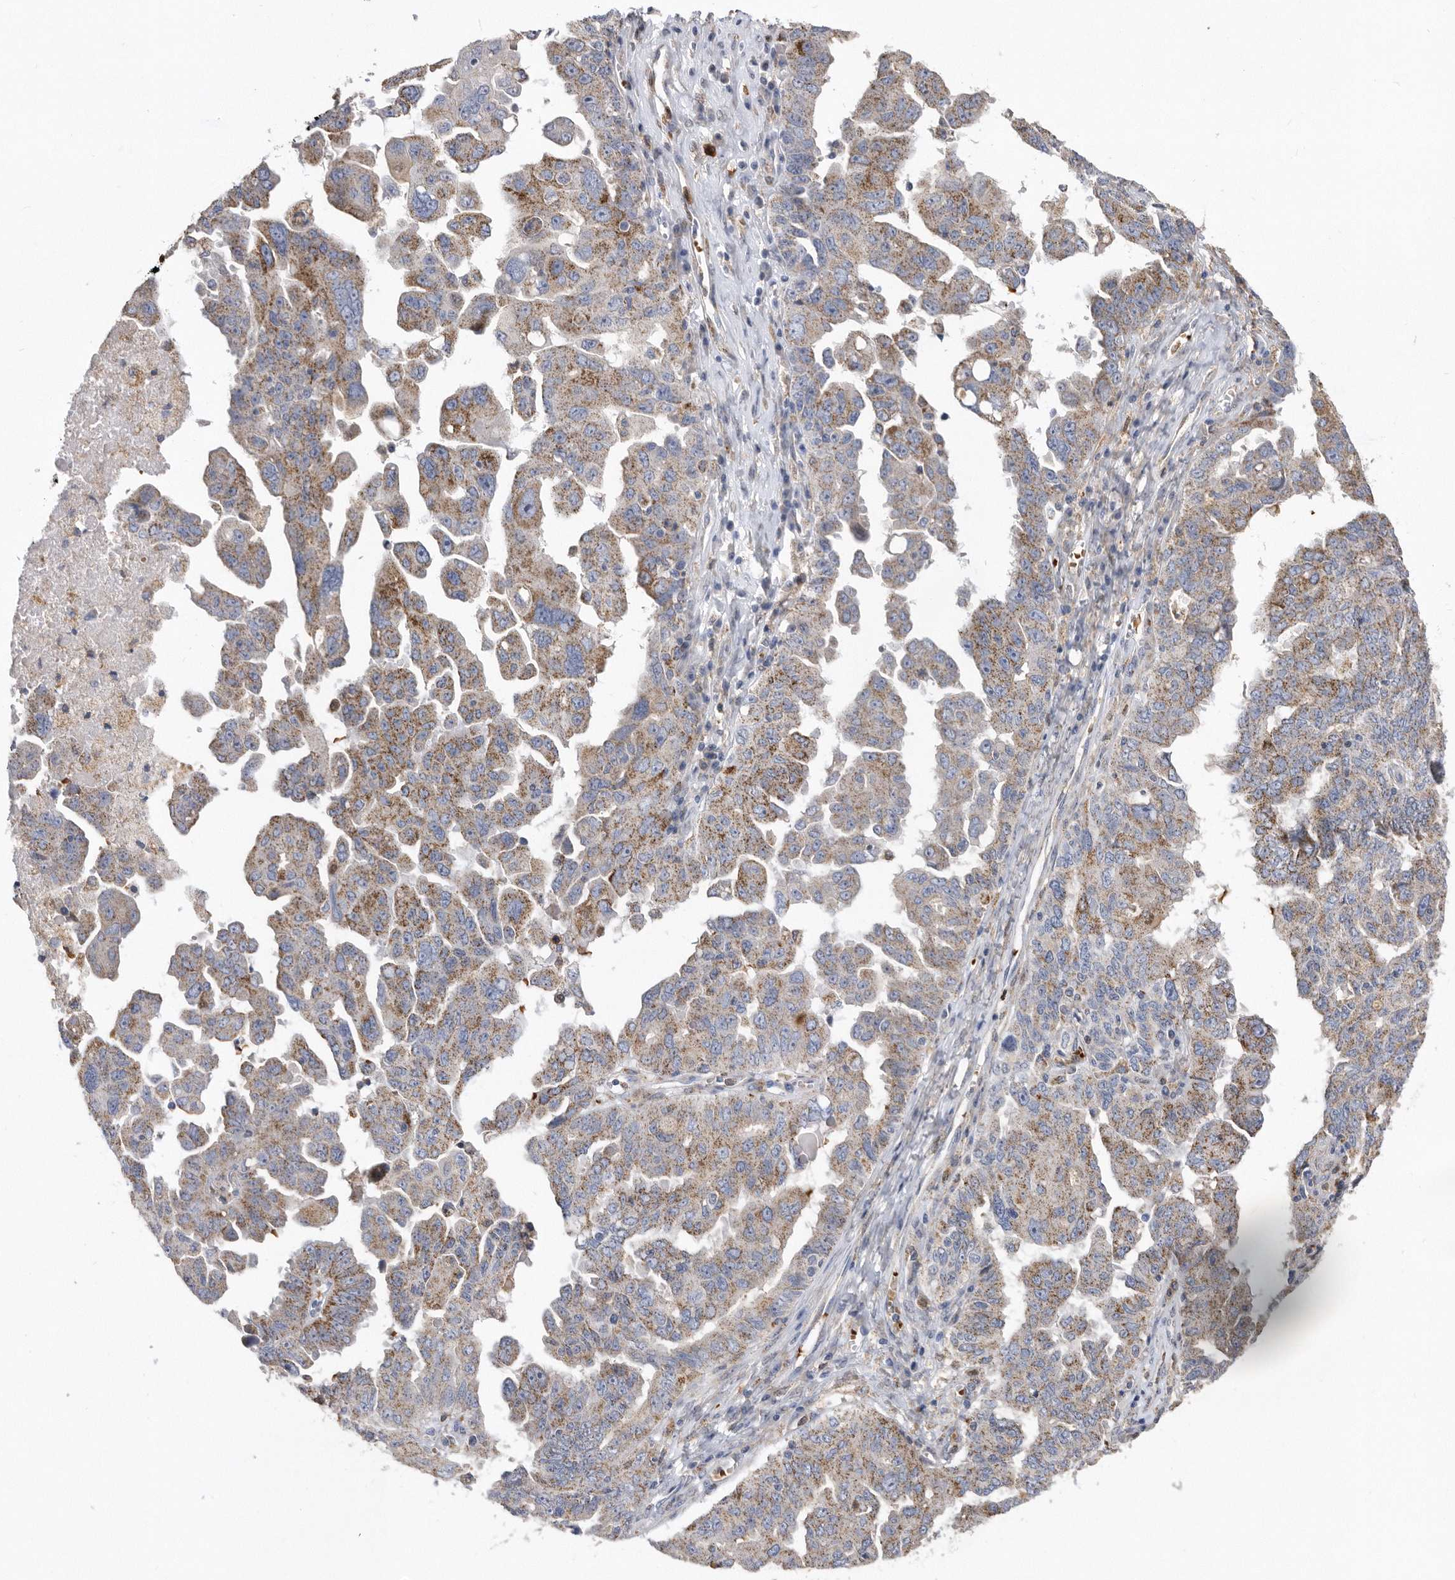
{"staining": {"intensity": "moderate", "quantity": ">75%", "location": "cytoplasmic/membranous"}, "tissue": "ovarian cancer", "cell_type": "Tumor cells", "image_type": "cancer", "snomed": [{"axis": "morphology", "description": "Carcinoma, endometroid"}, {"axis": "topography", "description": "Ovary"}], "caption": "Protein expression analysis of human ovarian cancer (endometroid carcinoma) reveals moderate cytoplasmic/membranous positivity in about >75% of tumor cells.", "gene": "CRISPLD2", "patient": {"sex": "female", "age": 62}}